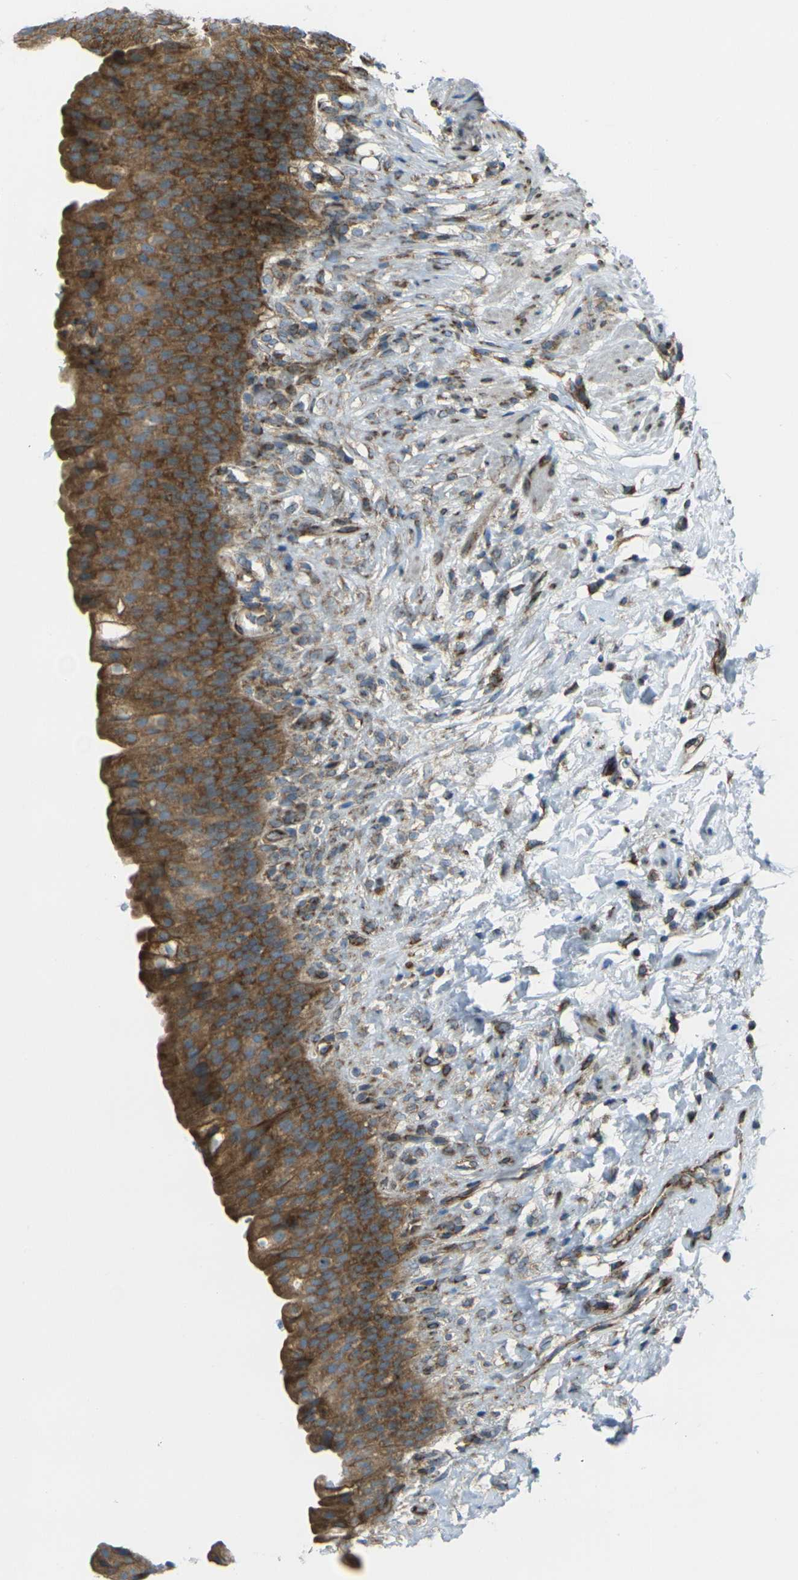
{"staining": {"intensity": "strong", "quantity": ">75%", "location": "cytoplasmic/membranous"}, "tissue": "urinary bladder", "cell_type": "Urothelial cells", "image_type": "normal", "snomed": [{"axis": "morphology", "description": "Normal tissue, NOS"}, {"axis": "topography", "description": "Urinary bladder"}], "caption": "A brown stain labels strong cytoplasmic/membranous positivity of a protein in urothelial cells of normal urinary bladder.", "gene": "CELSR2", "patient": {"sex": "female", "age": 79}}